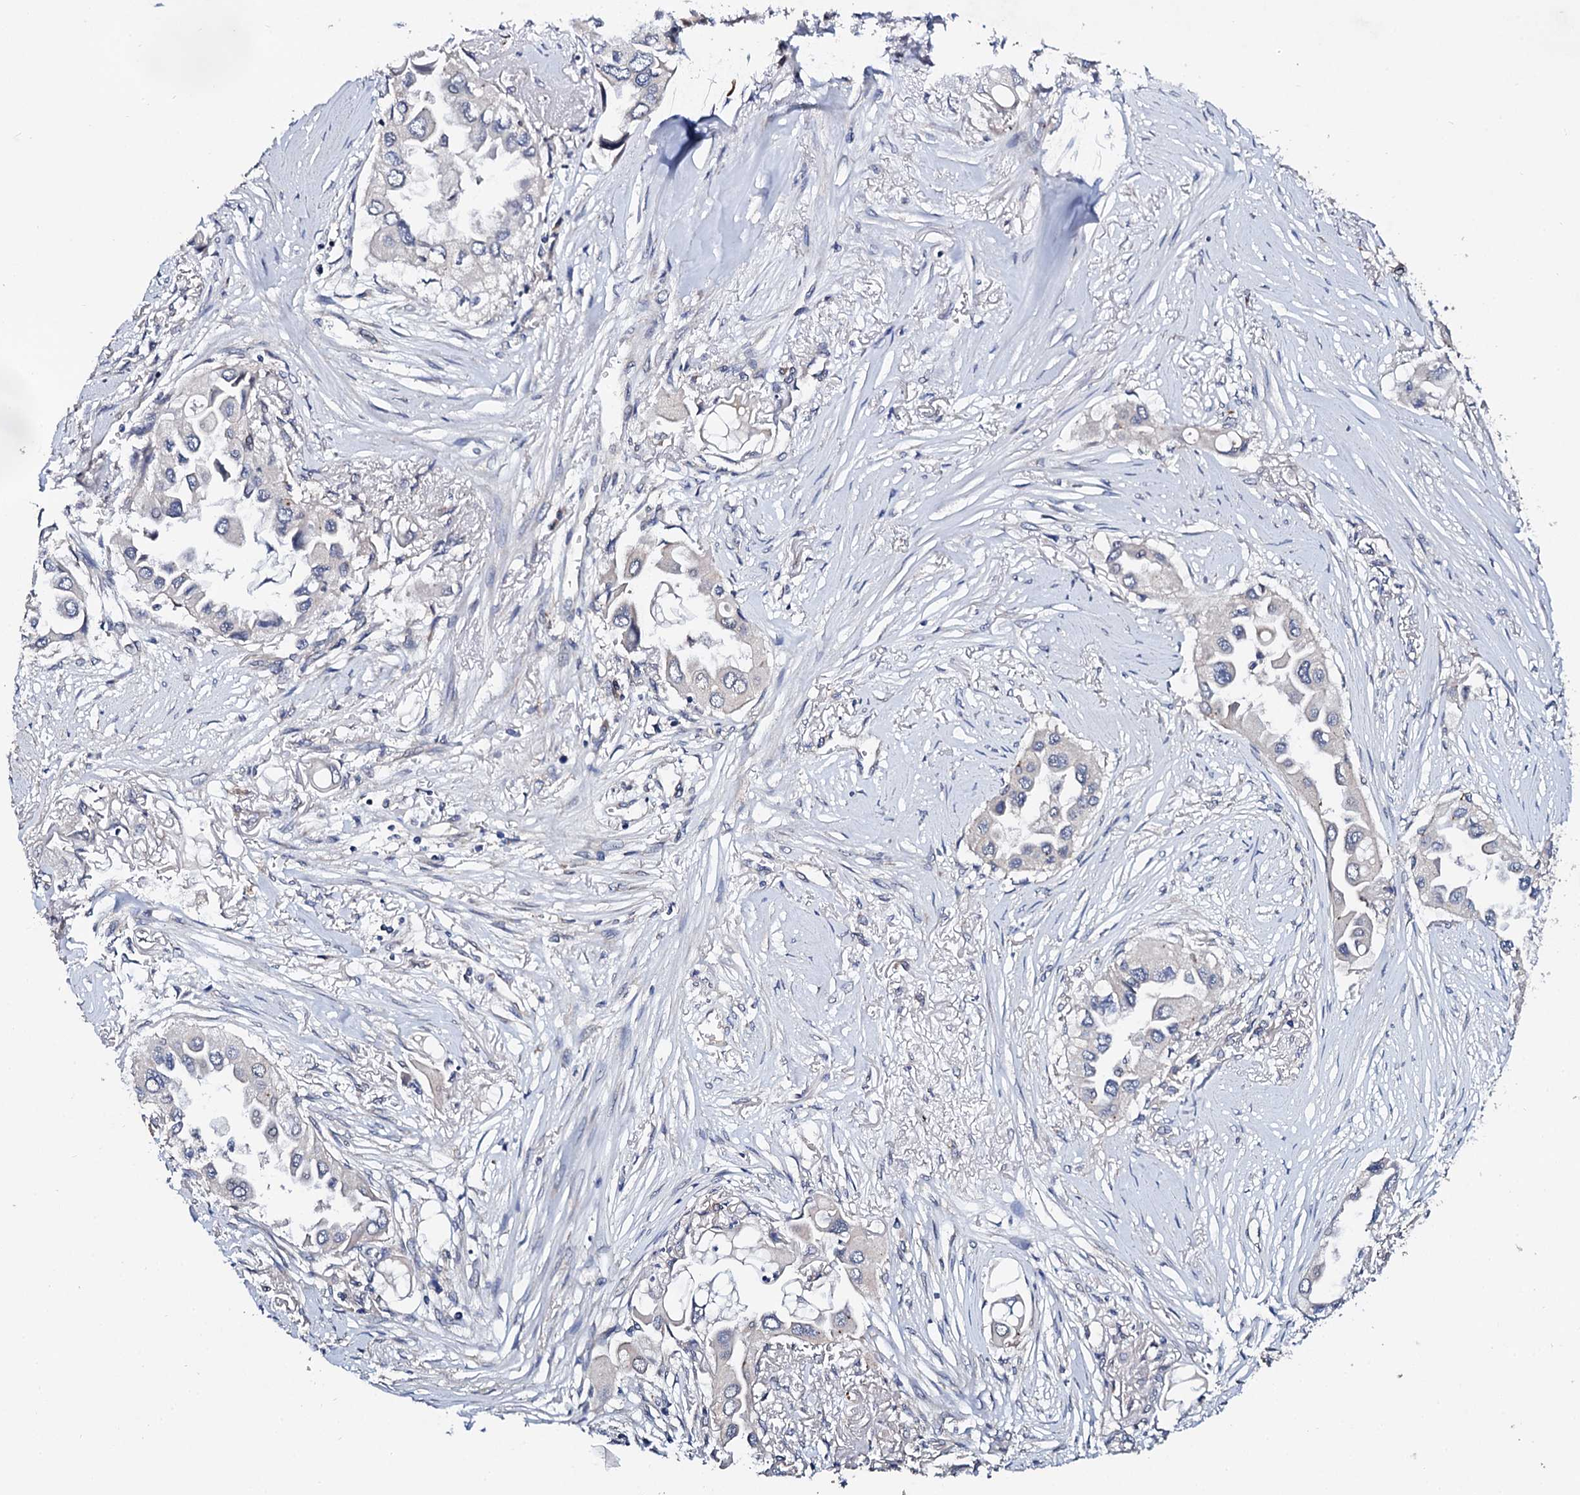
{"staining": {"intensity": "negative", "quantity": "none", "location": "none"}, "tissue": "lung cancer", "cell_type": "Tumor cells", "image_type": "cancer", "snomed": [{"axis": "morphology", "description": "Adenocarcinoma, NOS"}, {"axis": "topography", "description": "Lung"}], "caption": "Lung cancer was stained to show a protein in brown. There is no significant staining in tumor cells. Brightfield microscopy of immunohistochemistry (IHC) stained with DAB (brown) and hematoxylin (blue), captured at high magnification.", "gene": "IP6K1", "patient": {"sex": "female", "age": 76}}